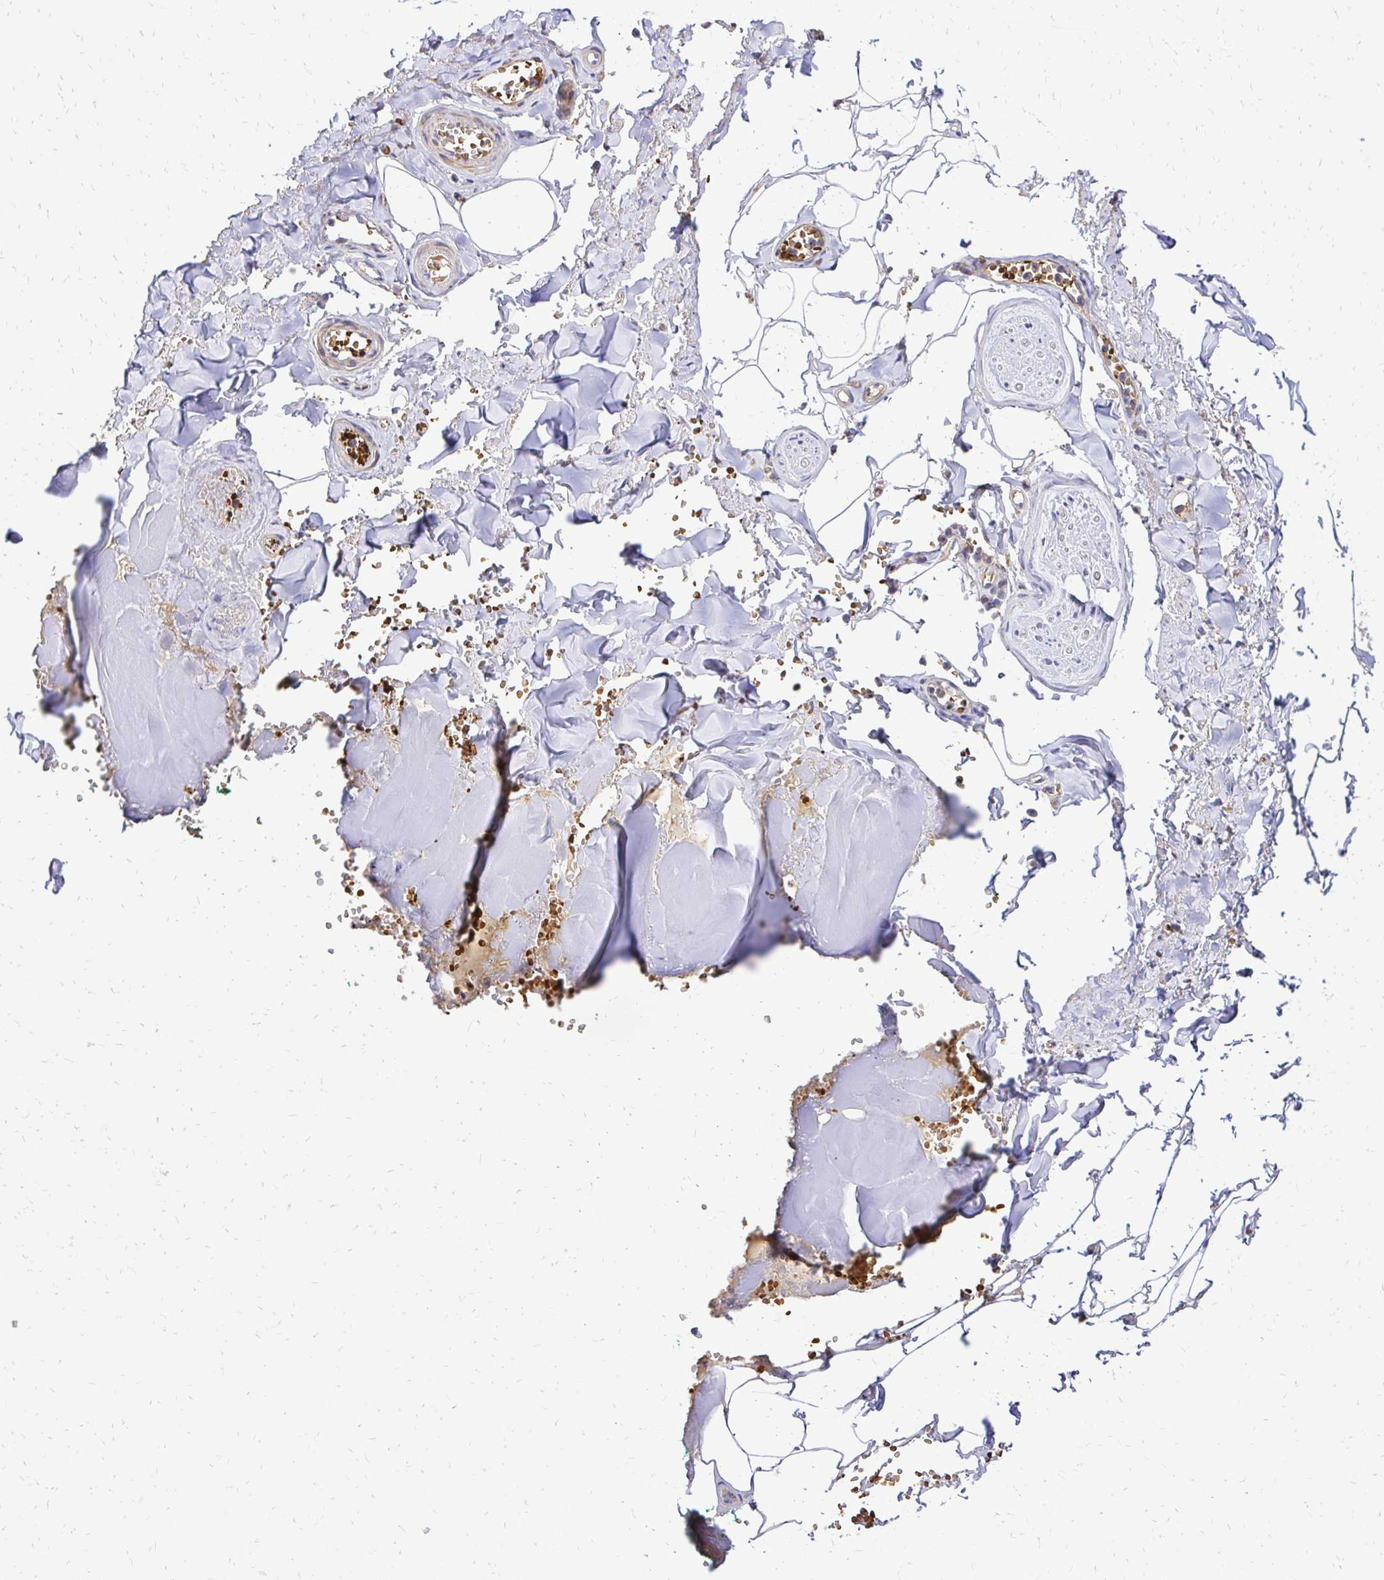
{"staining": {"intensity": "negative", "quantity": "none", "location": "none"}, "tissue": "adipose tissue", "cell_type": "Adipocytes", "image_type": "normal", "snomed": [{"axis": "morphology", "description": "Normal tissue, NOS"}, {"axis": "topography", "description": "Vulva"}, {"axis": "topography", "description": "Peripheral nerve tissue"}], "caption": "A micrograph of adipose tissue stained for a protein displays no brown staining in adipocytes. (Stains: DAB immunohistochemistry (IHC) with hematoxylin counter stain, Microscopy: brightfield microscopy at high magnification).", "gene": "MRPL13", "patient": {"sex": "female", "age": 66}}